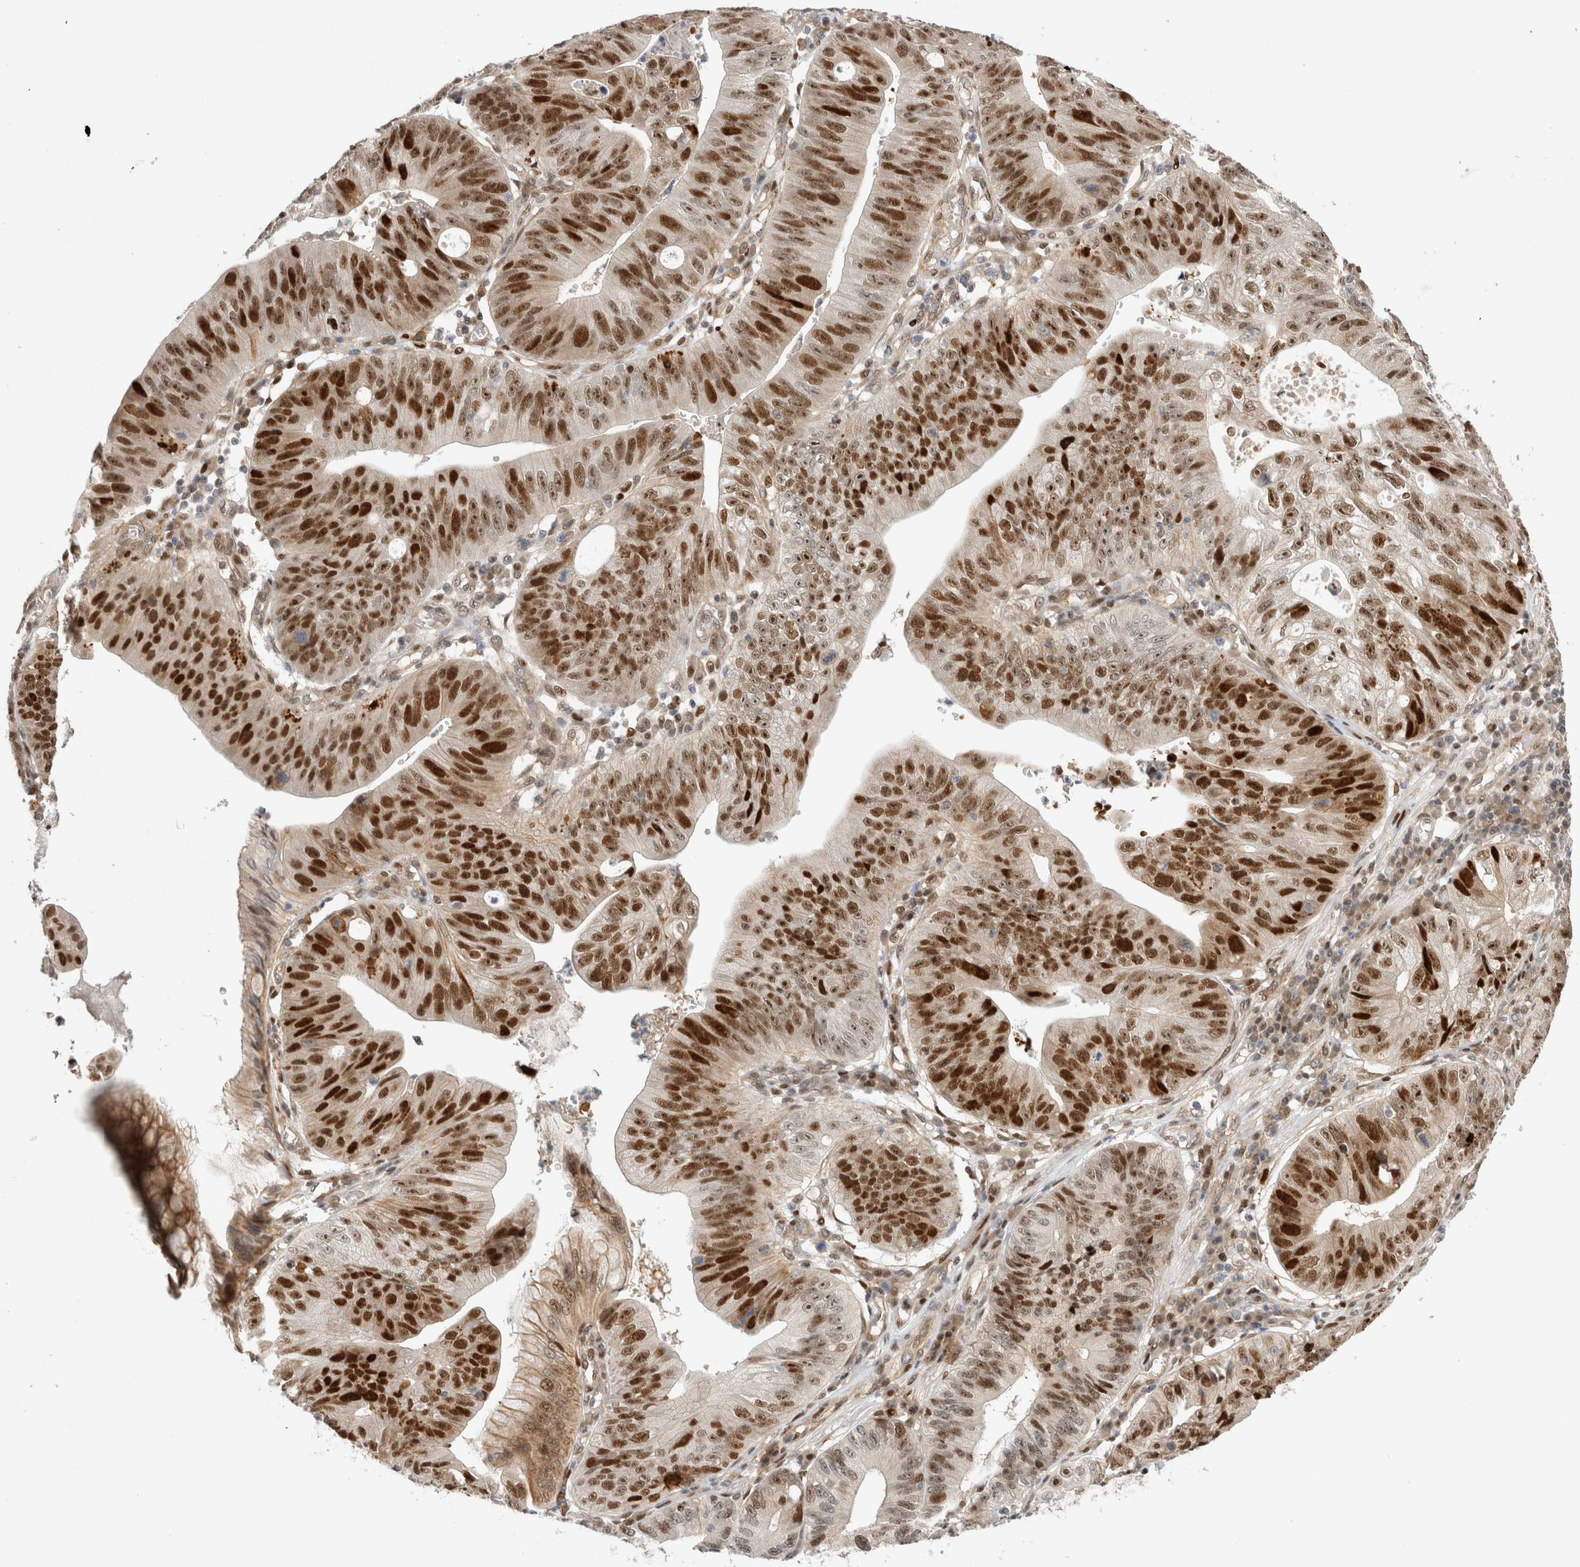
{"staining": {"intensity": "strong", "quantity": ">75%", "location": "nuclear"}, "tissue": "stomach cancer", "cell_type": "Tumor cells", "image_type": "cancer", "snomed": [{"axis": "morphology", "description": "Adenocarcinoma, NOS"}, {"axis": "topography", "description": "Stomach"}], "caption": "Immunohistochemical staining of adenocarcinoma (stomach) displays high levels of strong nuclear protein positivity in approximately >75% of tumor cells.", "gene": "TCF4", "patient": {"sex": "male", "age": 59}}